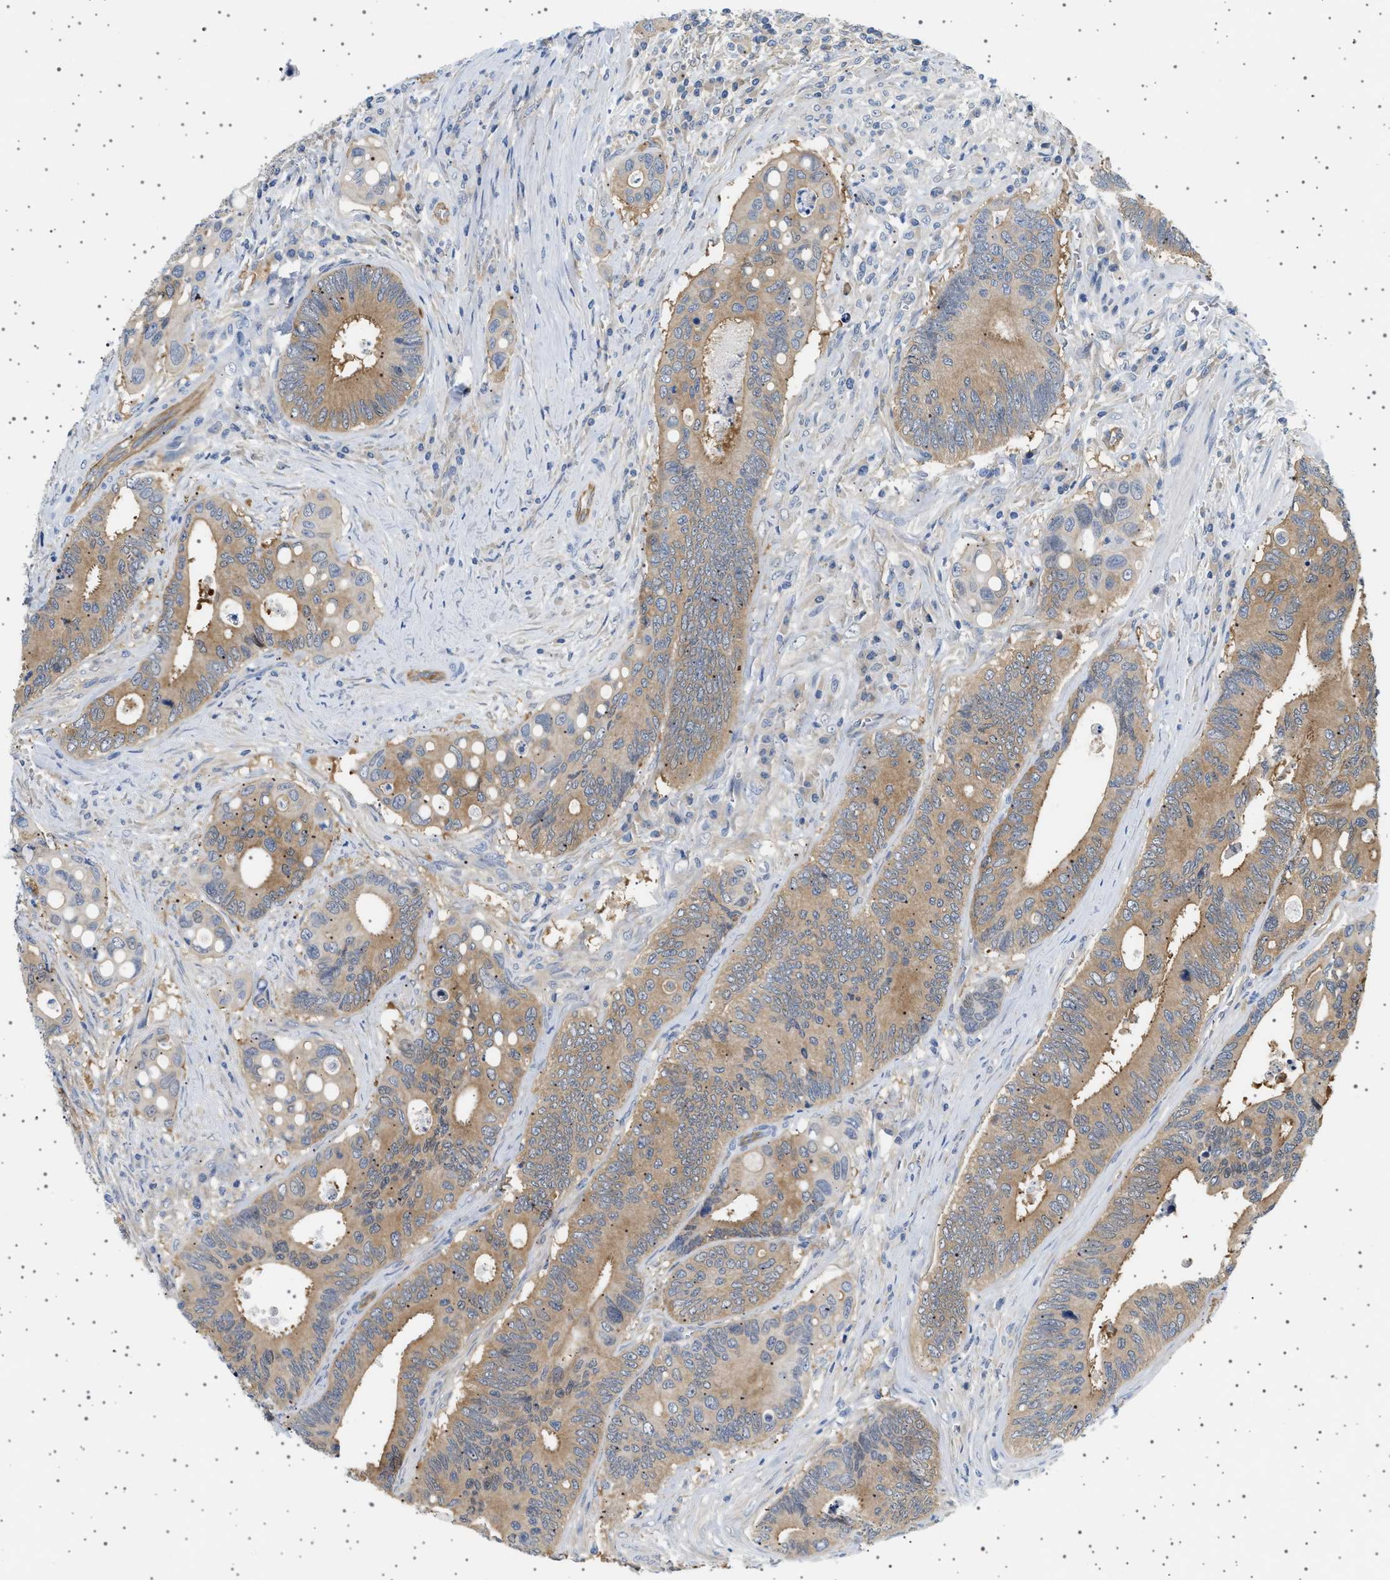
{"staining": {"intensity": "moderate", "quantity": ">75%", "location": "cytoplasmic/membranous"}, "tissue": "colorectal cancer", "cell_type": "Tumor cells", "image_type": "cancer", "snomed": [{"axis": "morphology", "description": "Inflammation, NOS"}, {"axis": "morphology", "description": "Adenocarcinoma, NOS"}, {"axis": "topography", "description": "Colon"}], "caption": "Immunohistochemical staining of human colorectal cancer displays moderate cytoplasmic/membranous protein expression in approximately >75% of tumor cells.", "gene": "PLPP6", "patient": {"sex": "male", "age": 72}}